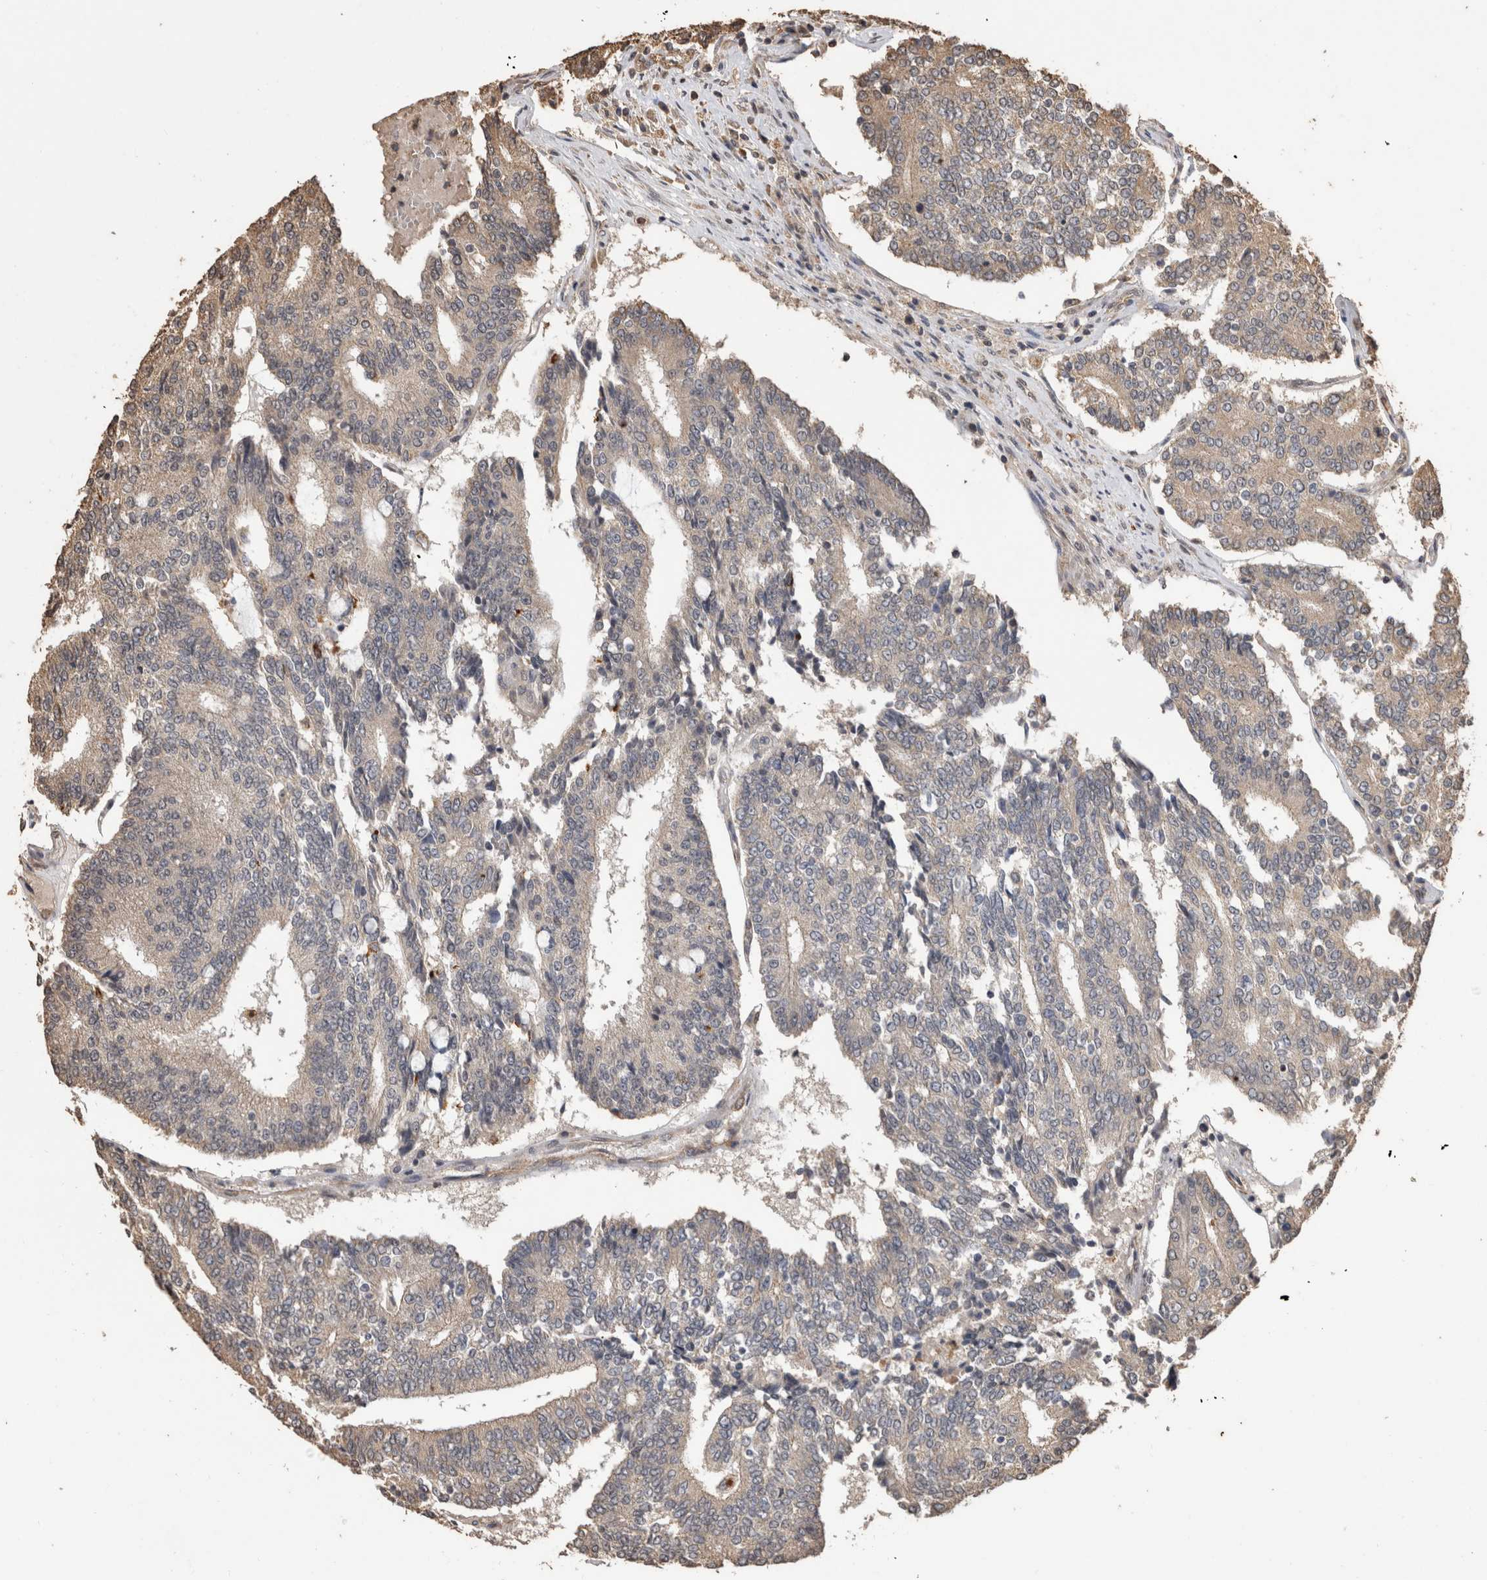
{"staining": {"intensity": "weak", "quantity": "<25%", "location": "cytoplasmic/membranous"}, "tissue": "prostate cancer", "cell_type": "Tumor cells", "image_type": "cancer", "snomed": [{"axis": "morphology", "description": "Normal tissue, NOS"}, {"axis": "morphology", "description": "Adenocarcinoma, High grade"}, {"axis": "topography", "description": "Prostate"}, {"axis": "topography", "description": "Seminal veicle"}], "caption": "Micrograph shows no significant protein expression in tumor cells of adenocarcinoma (high-grade) (prostate).", "gene": "SOCS5", "patient": {"sex": "male", "age": 55}}